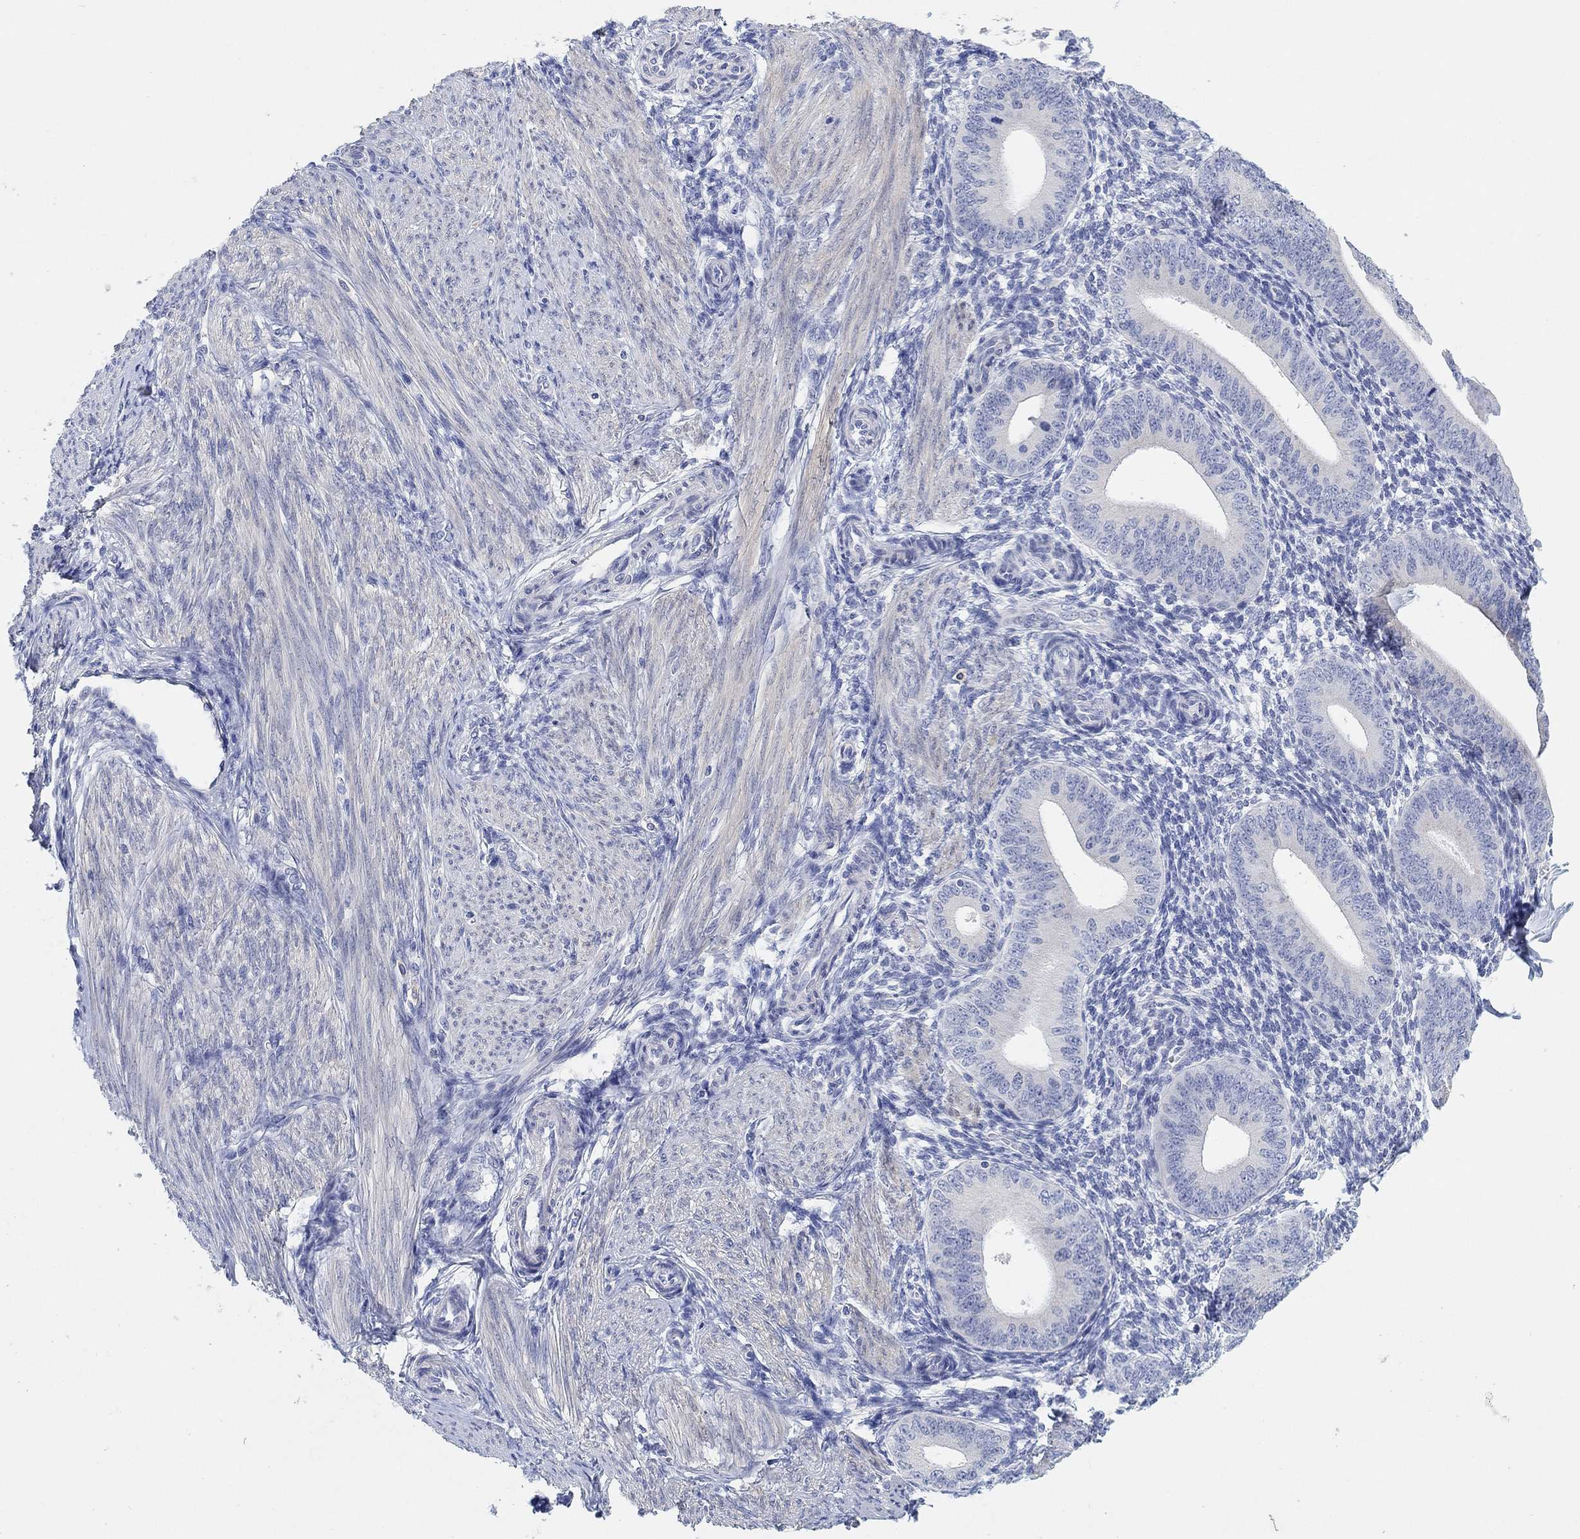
{"staining": {"intensity": "negative", "quantity": "none", "location": "none"}, "tissue": "endometrium", "cell_type": "Cells in endometrial stroma", "image_type": "normal", "snomed": [{"axis": "morphology", "description": "Normal tissue, NOS"}, {"axis": "topography", "description": "Endometrium"}], "caption": "Cells in endometrial stroma show no significant staining in normal endometrium. (DAB immunohistochemistry (IHC) visualized using brightfield microscopy, high magnification).", "gene": "VAT1L", "patient": {"sex": "female", "age": 39}}